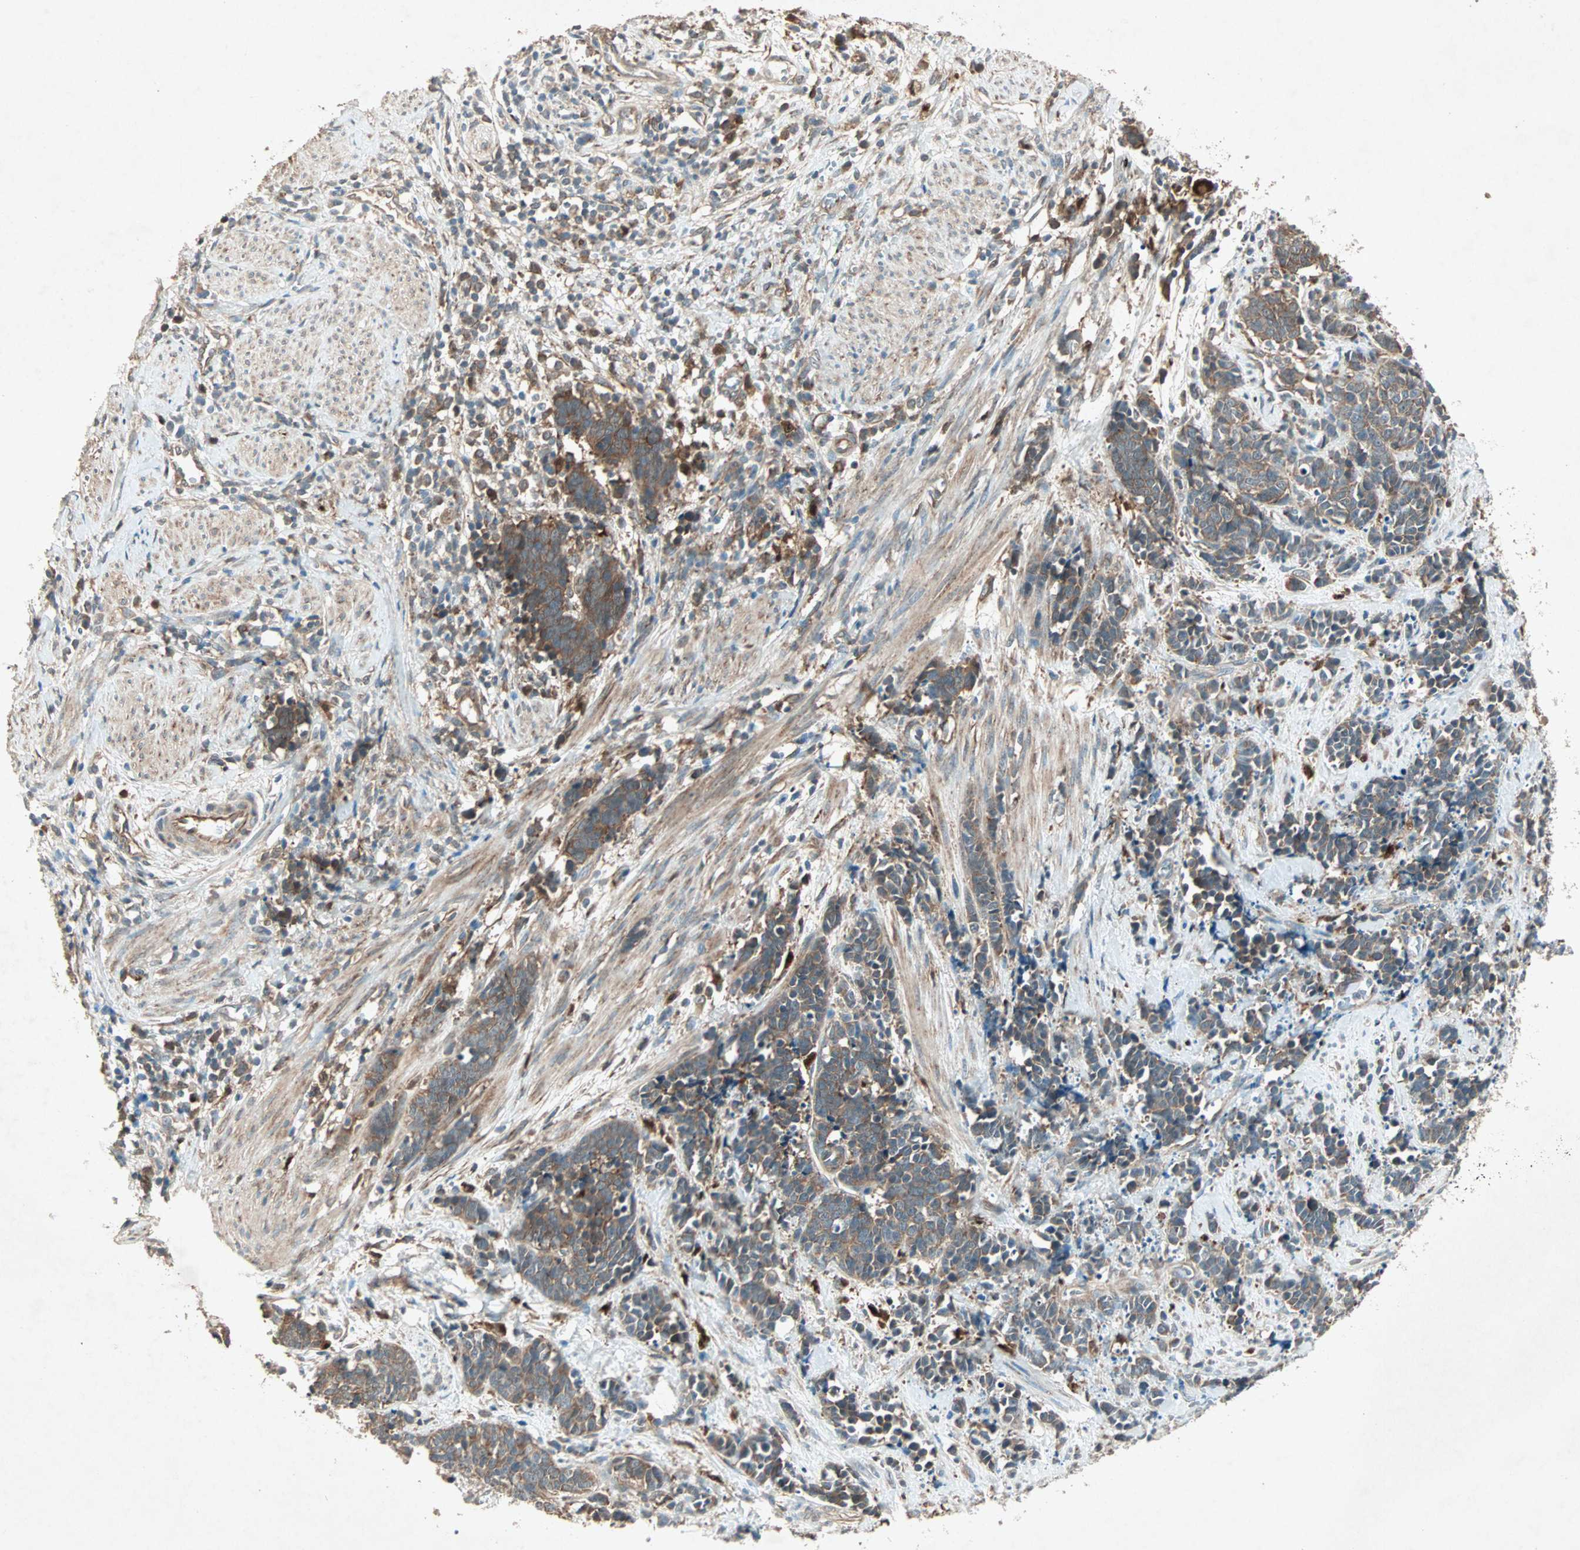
{"staining": {"intensity": "moderate", "quantity": ">75%", "location": "cytoplasmic/membranous"}, "tissue": "cervical cancer", "cell_type": "Tumor cells", "image_type": "cancer", "snomed": [{"axis": "morphology", "description": "Squamous cell carcinoma, NOS"}, {"axis": "topography", "description": "Cervix"}], "caption": "A medium amount of moderate cytoplasmic/membranous positivity is identified in approximately >75% of tumor cells in cervical squamous cell carcinoma tissue.", "gene": "SDSL", "patient": {"sex": "female", "age": 35}}